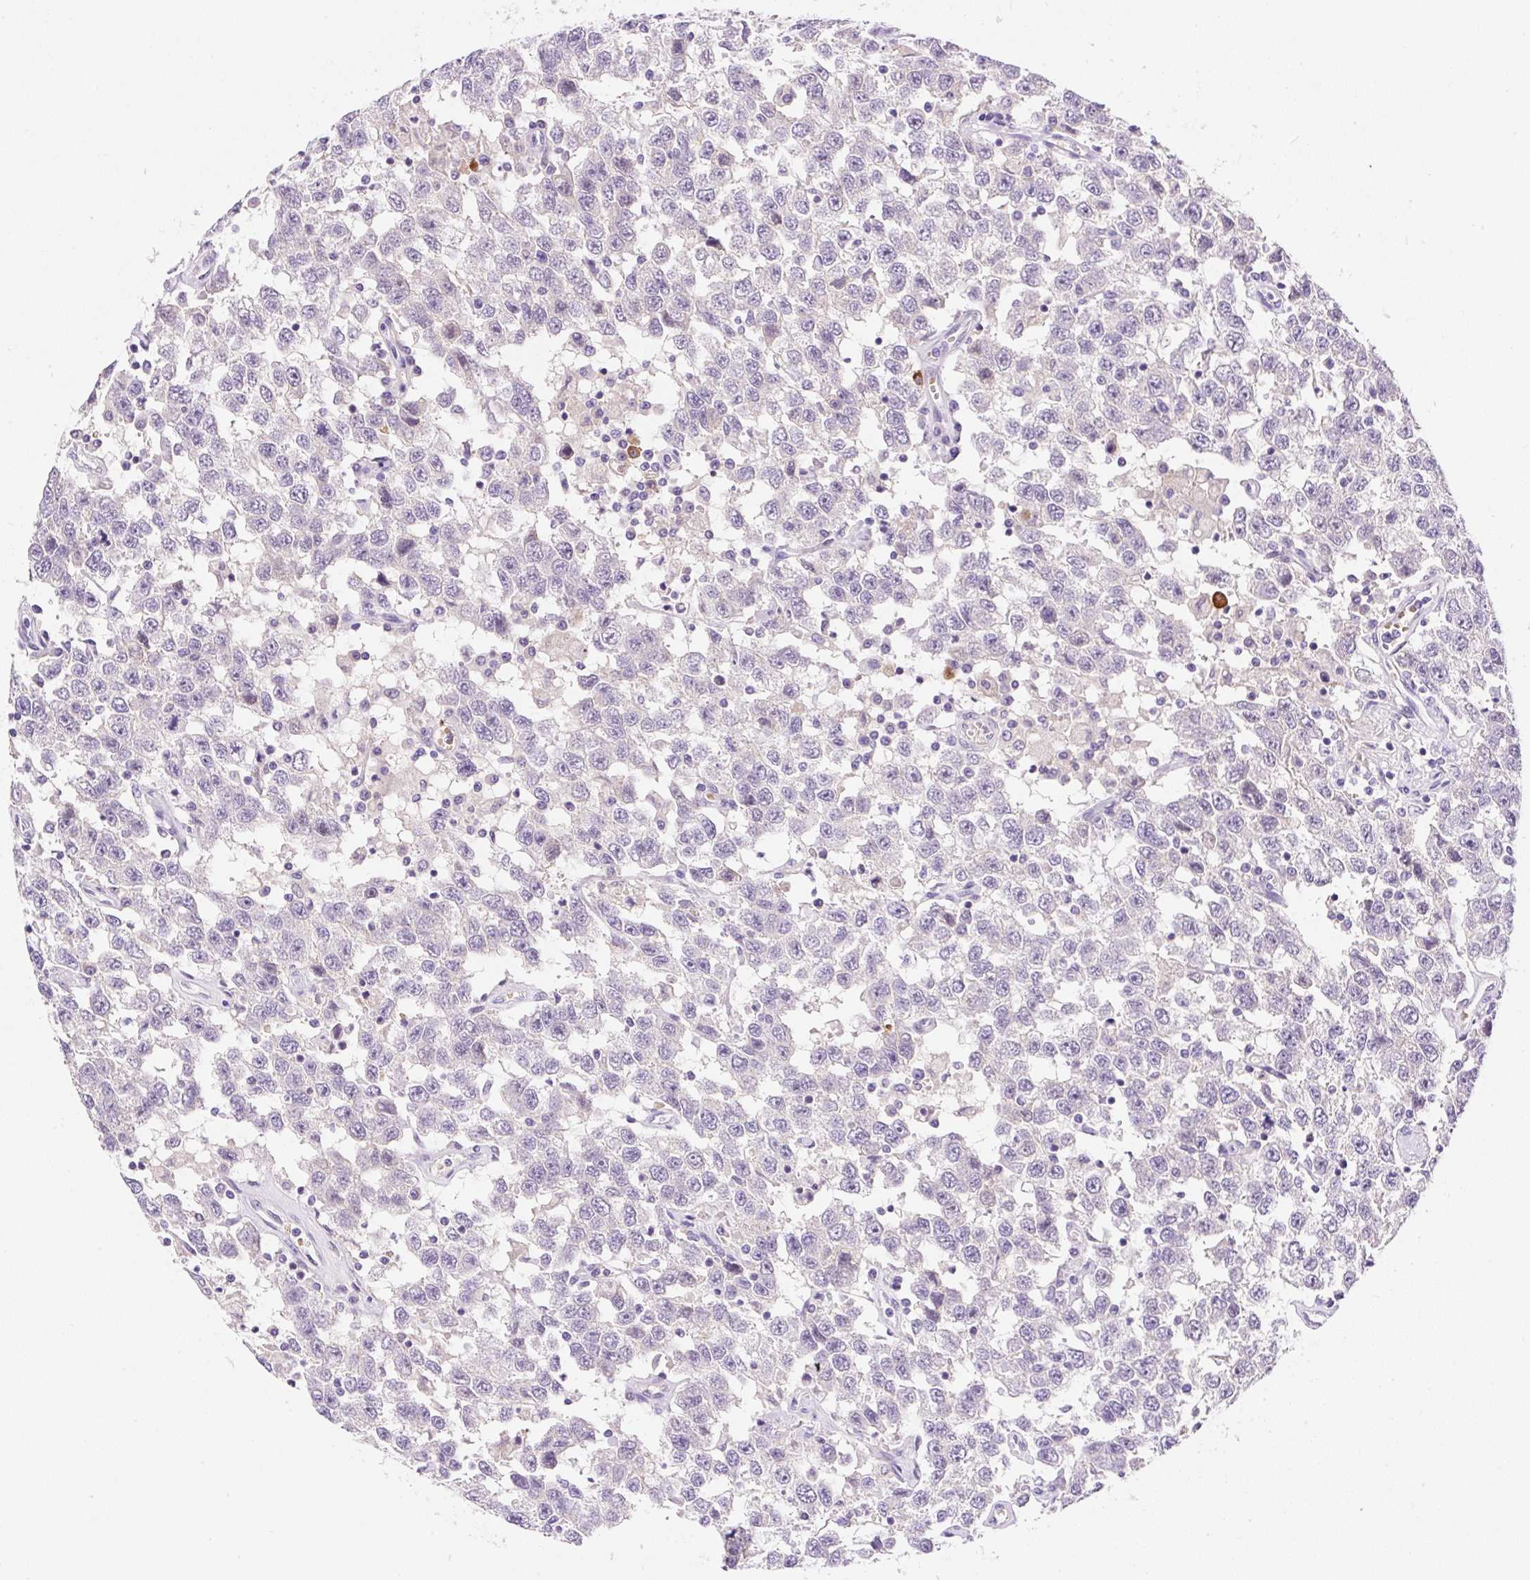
{"staining": {"intensity": "negative", "quantity": "none", "location": "none"}, "tissue": "testis cancer", "cell_type": "Tumor cells", "image_type": "cancer", "snomed": [{"axis": "morphology", "description": "Seminoma, NOS"}, {"axis": "topography", "description": "Testis"}], "caption": "This is a photomicrograph of IHC staining of seminoma (testis), which shows no staining in tumor cells. (IHC, brightfield microscopy, high magnification).", "gene": "LHFPL5", "patient": {"sex": "male", "age": 41}}